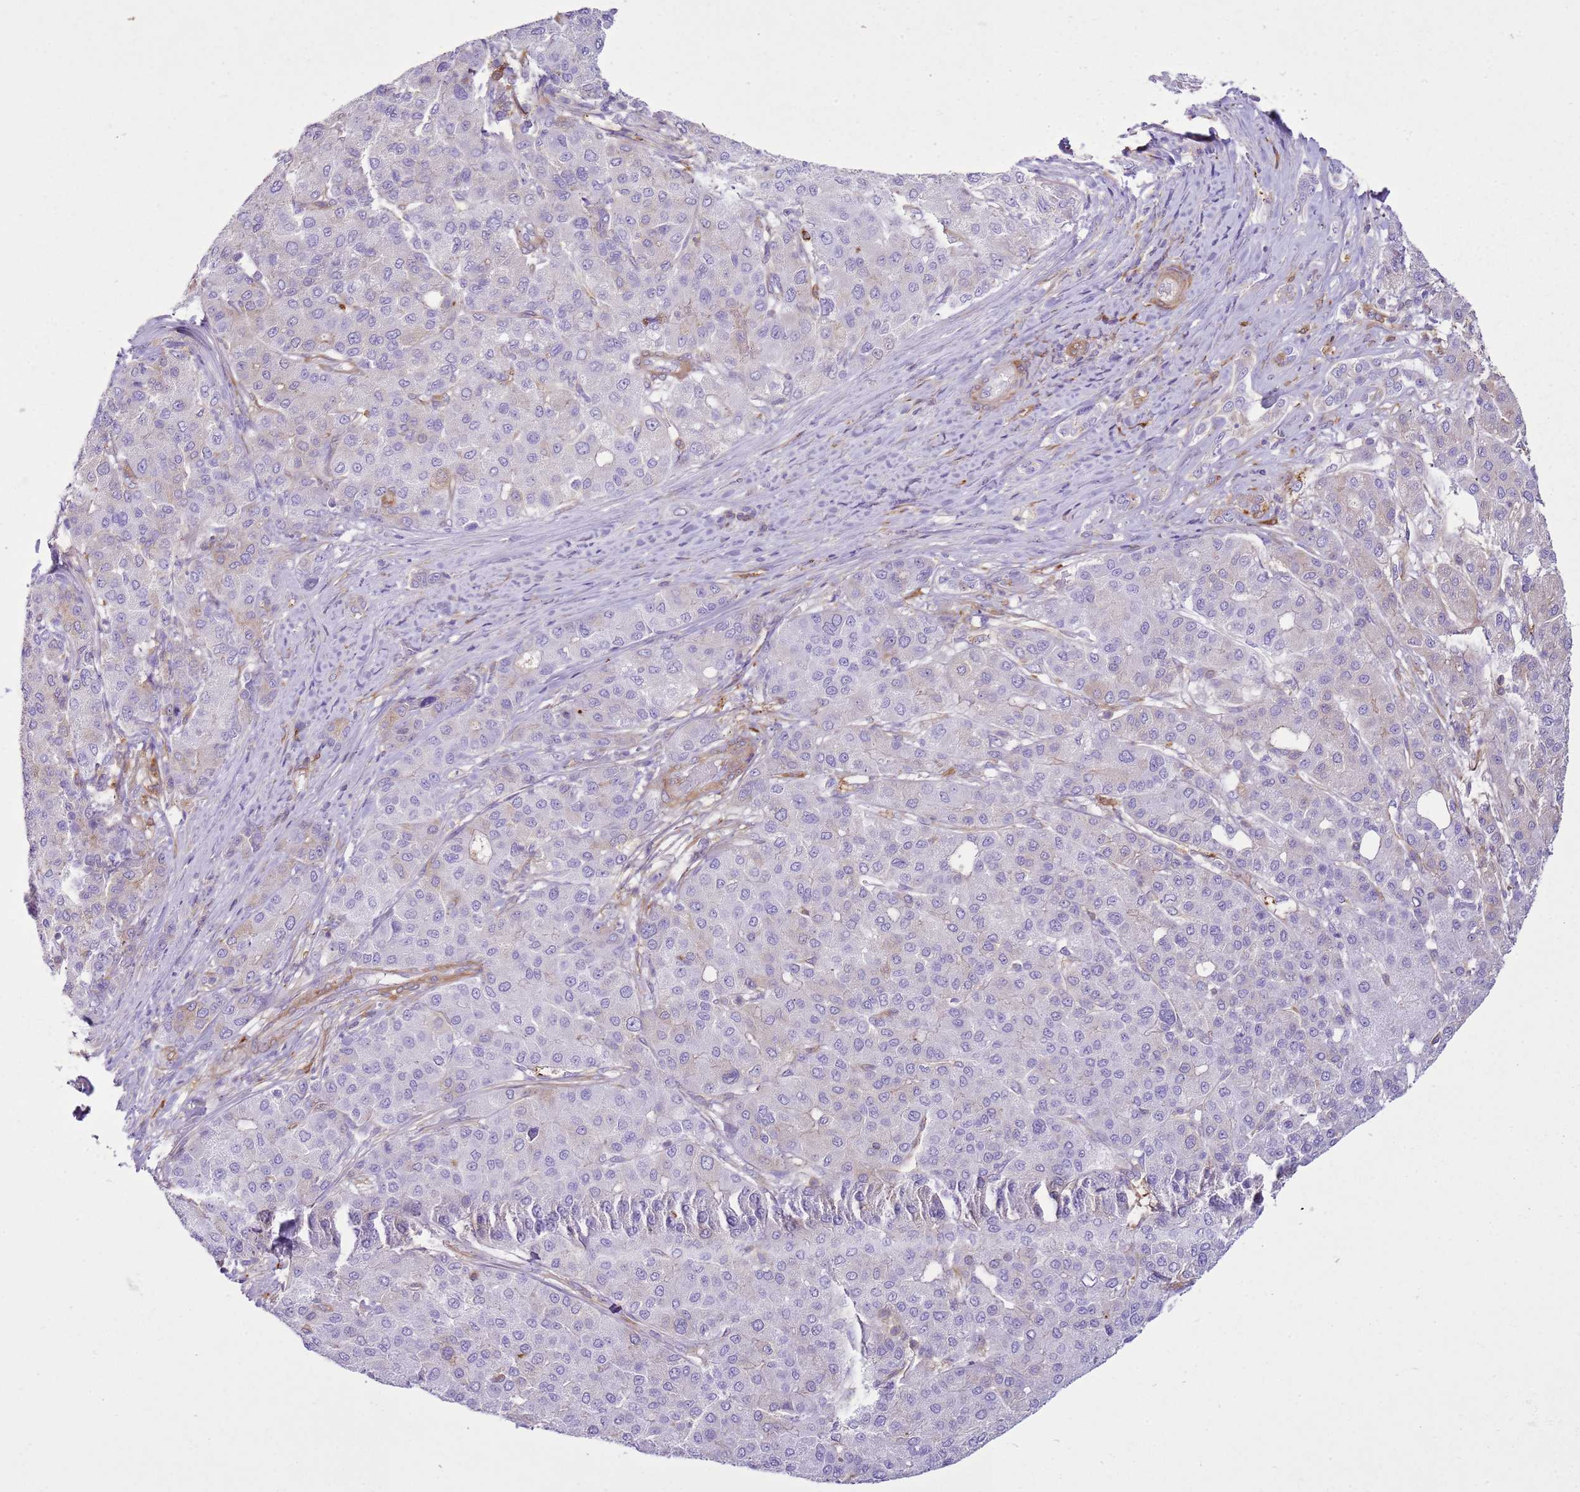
{"staining": {"intensity": "negative", "quantity": "none", "location": "none"}, "tissue": "liver cancer", "cell_type": "Tumor cells", "image_type": "cancer", "snomed": [{"axis": "morphology", "description": "Carcinoma, Hepatocellular, NOS"}, {"axis": "topography", "description": "Liver"}], "caption": "This is a histopathology image of immunohistochemistry (IHC) staining of liver hepatocellular carcinoma, which shows no expression in tumor cells. The staining was performed using DAB (3,3'-diaminobenzidine) to visualize the protein expression in brown, while the nuclei were stained in blue with hematoxylin (Magnification: 20x).", "gene": "SNX21", "patient": {"sex": "male", "age": 65}}